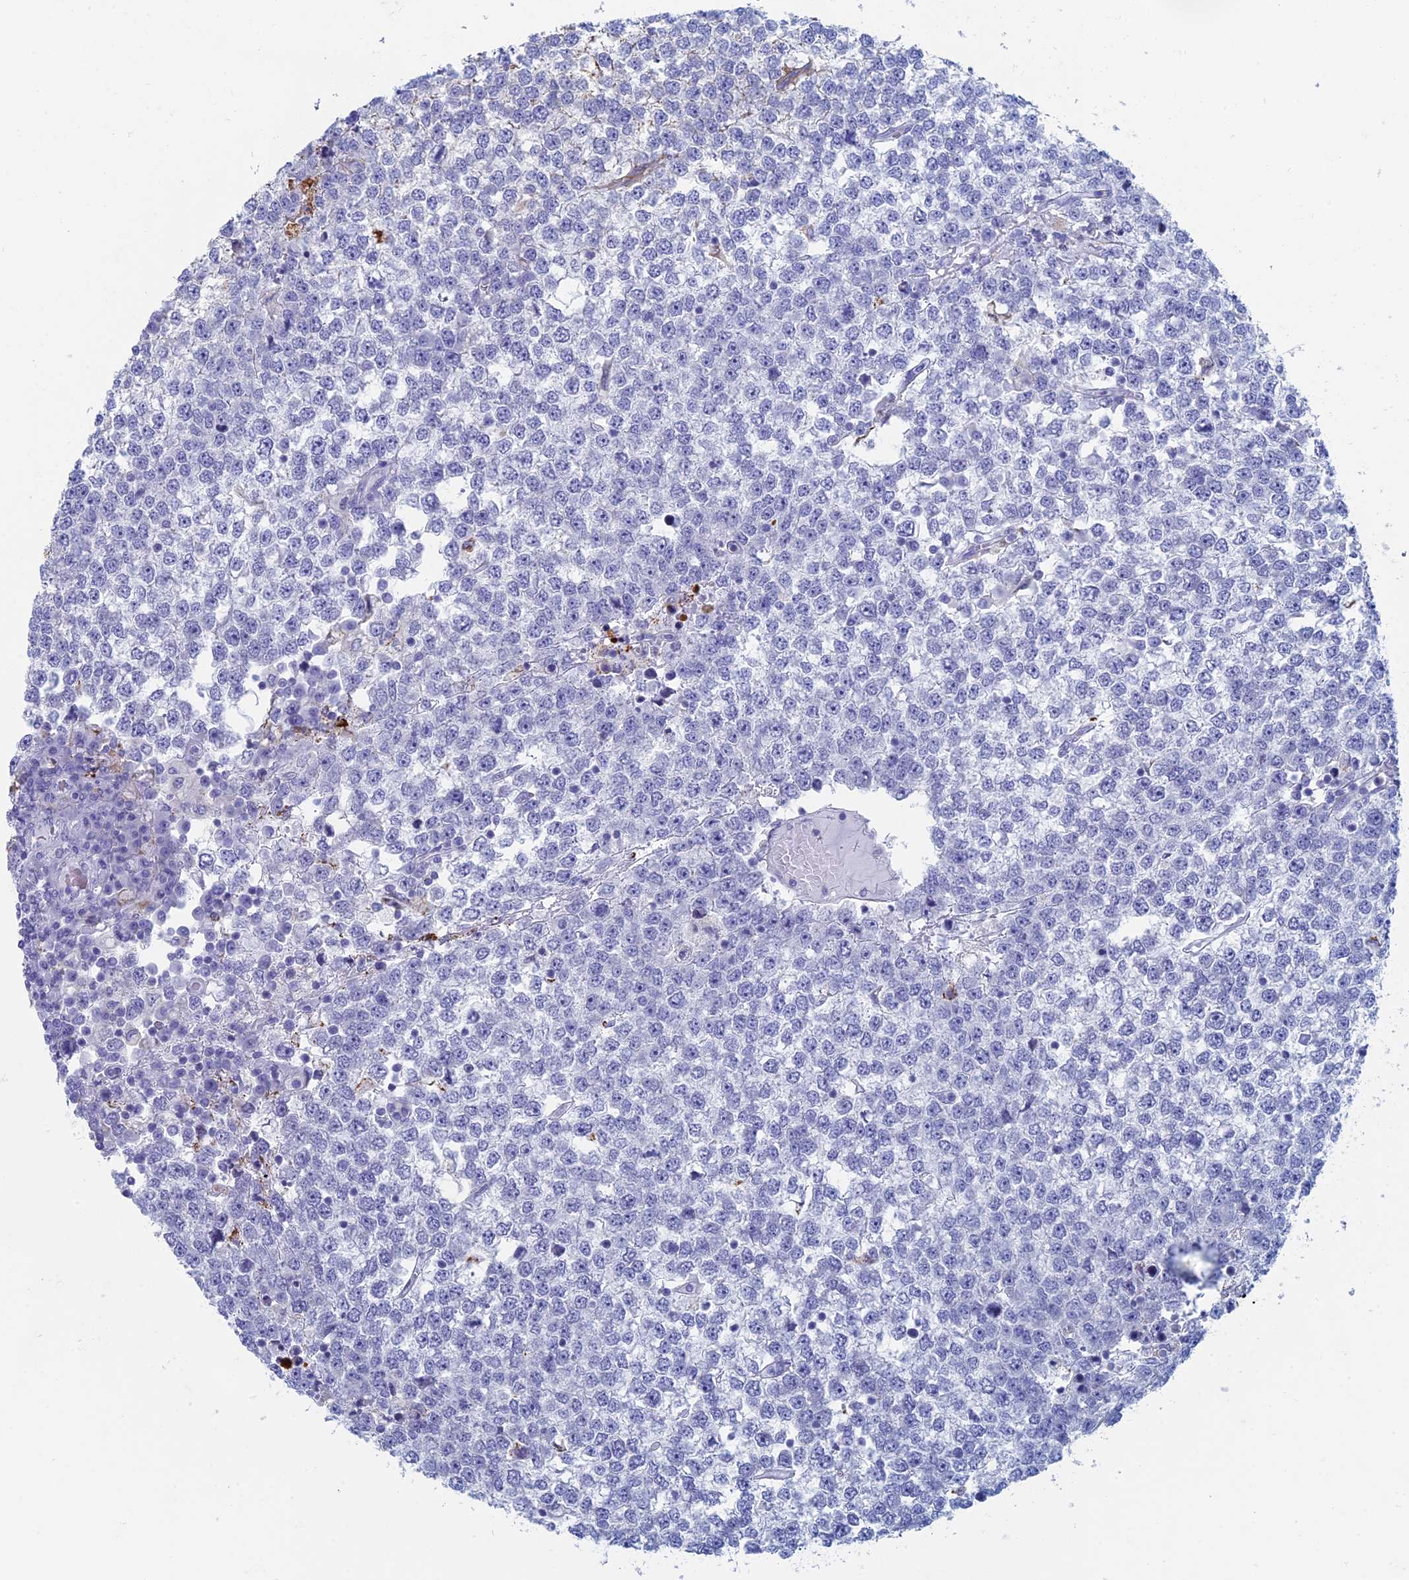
{"staining": {"intensity": "negative", "quantity": "none", "location": "none"}, "tissue": "testis cancer", "cell_type": "Tumor cells", "image_type": "cancer", "snomed": [{"axis": "morphology", "description": "Seminoma, NOS"}, {"axis": "topography", "description": "Testis"}], "caption": "Seminoma (testis) was stained to show a protein in brown. There is no significant positivity in tumor cells.", "gene": "ALMS1", "patient": {"sex": "male", "age": 65}}